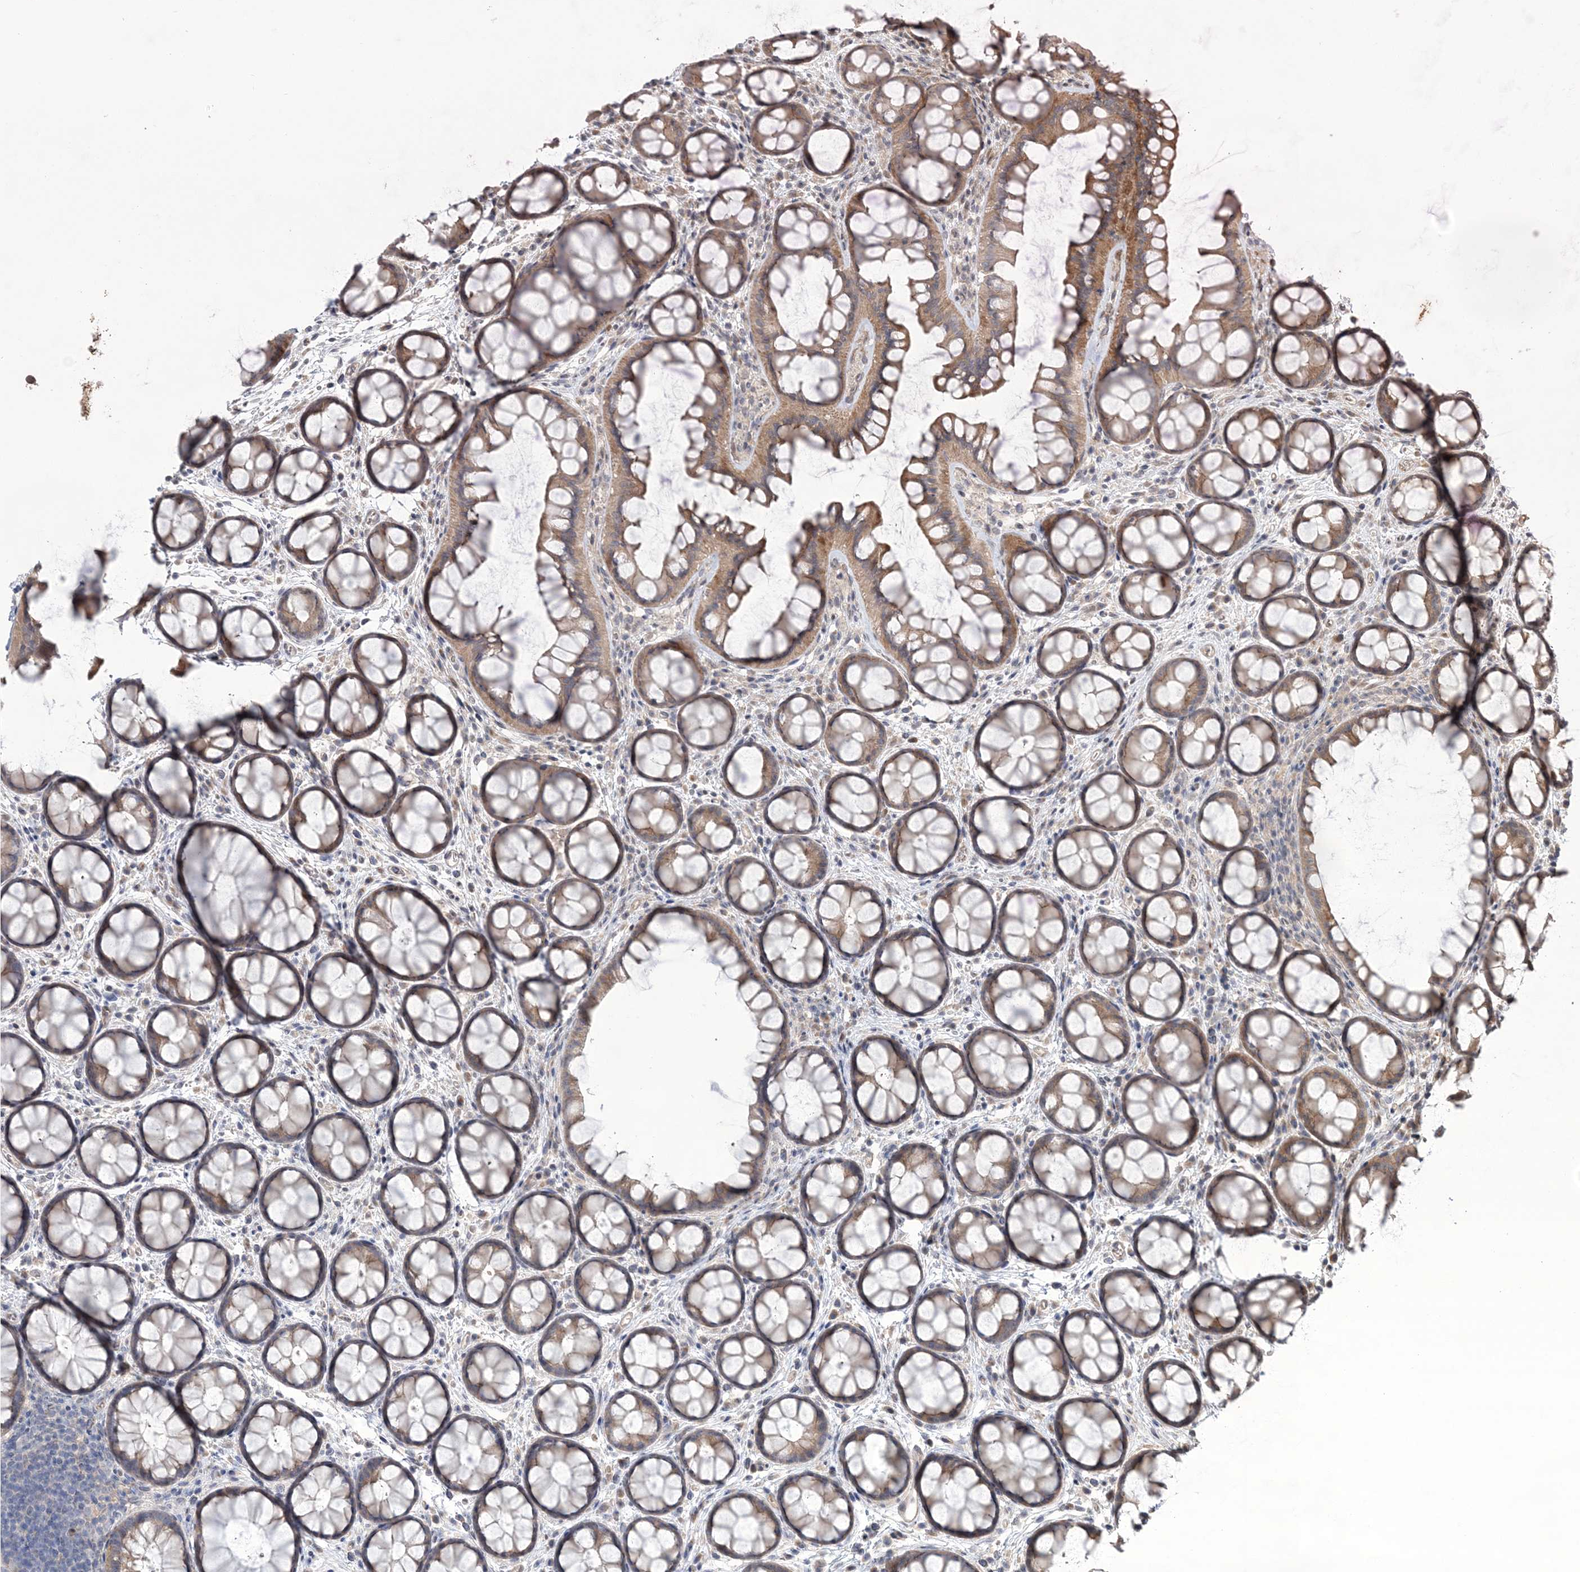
{"staining": {"intensity": "weak", "quantity": "25%-75%", "location": "cytoplasmic/membranous"}, "tissue": "colon", "cell_type": "Endothelial cells", "image_type": "normal", "snomed": [{"axis": "morphology", "description": "Normal tissue, NOS"}, {"axis": "topography", "description": "Colon"}], "caption": "Weak cytoplasmic/membranous protein expression is identified in about 25%-75% of endothelial cells in colon.", "gene": "UBTD2", "patient": {"sex": "female", "age": 82}}